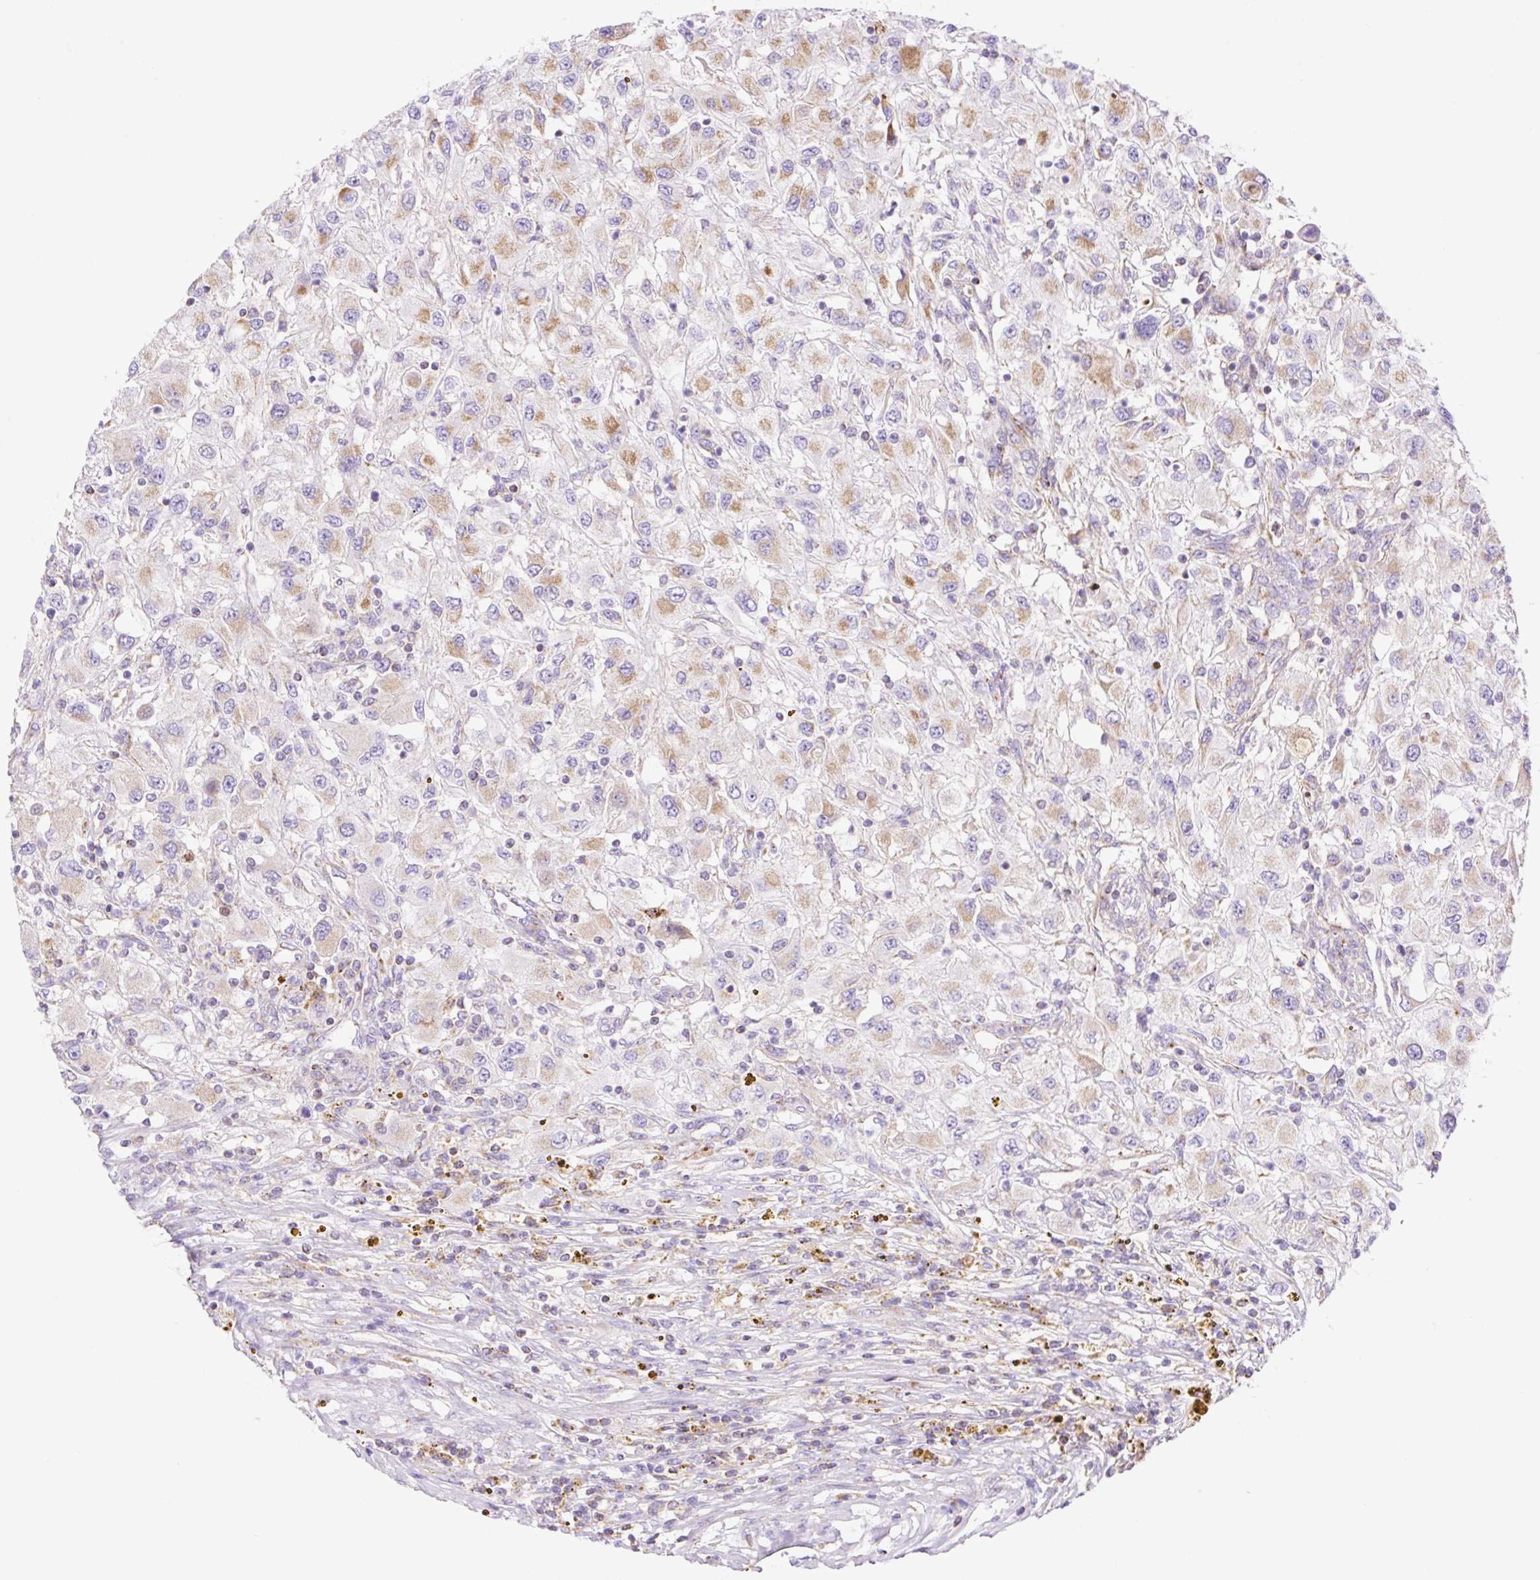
{"staining": {"intensity": "moderate", "quantity": "25%-75%", "location": "cytoplasmic/membranous"}, "tissue": "renal cancer", "cell_type": "Tumor cells", "image_type": "cancer", "snomed": [{"axis": "morphology", "description": "Adenocarcinoma, NOS"}, {"axis": "topography", "description": "Kidney"}], "caption": "Protein analysis of renal adenocarcinoma tissue displays moderate cytoplasmic/membranous expression in approximately 25%-75% of tumor cells.", "gene": "ETNK2", "patient": {"sex": "female", "age": 67}}